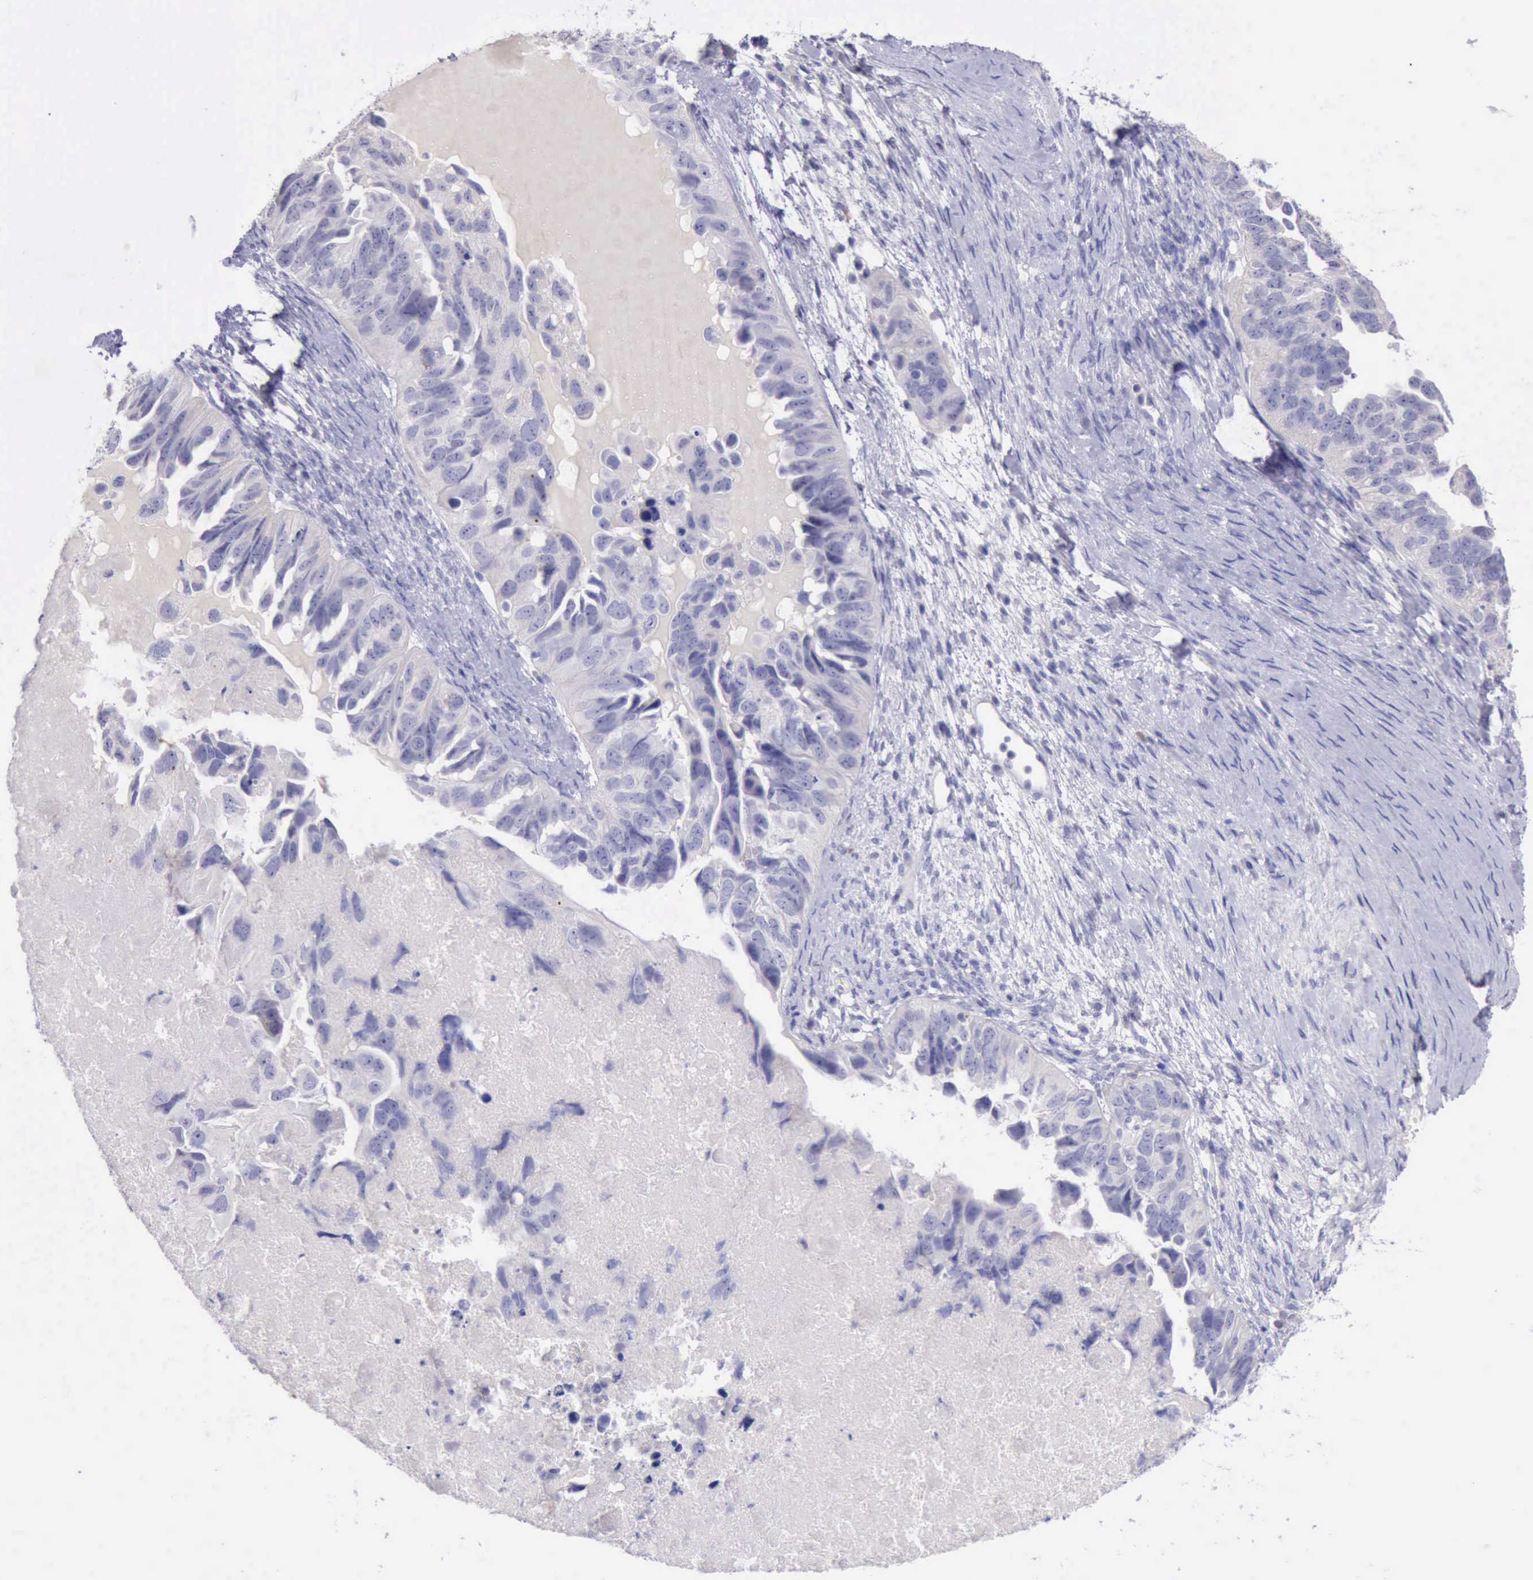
{"staining": {"intensity": "negative", "quantity": "none", "location": "none"}, "tissue": "ovarian cancer", "cell_type": "Tumor cells", "image_type": "cancer", "snomed": [{"axis": "morphology", "description": "Cystadenocarcinoma, serous, NOS"}, {"axis": "topography", "description": "Ovary"}], "caption": "Photomicrograph shows no significant protein positivity in tumor cells of ovarian serous cystadenocarcinoma.", "gene": "LRFN5", "patient": {"sex": "female", "age": 82}}